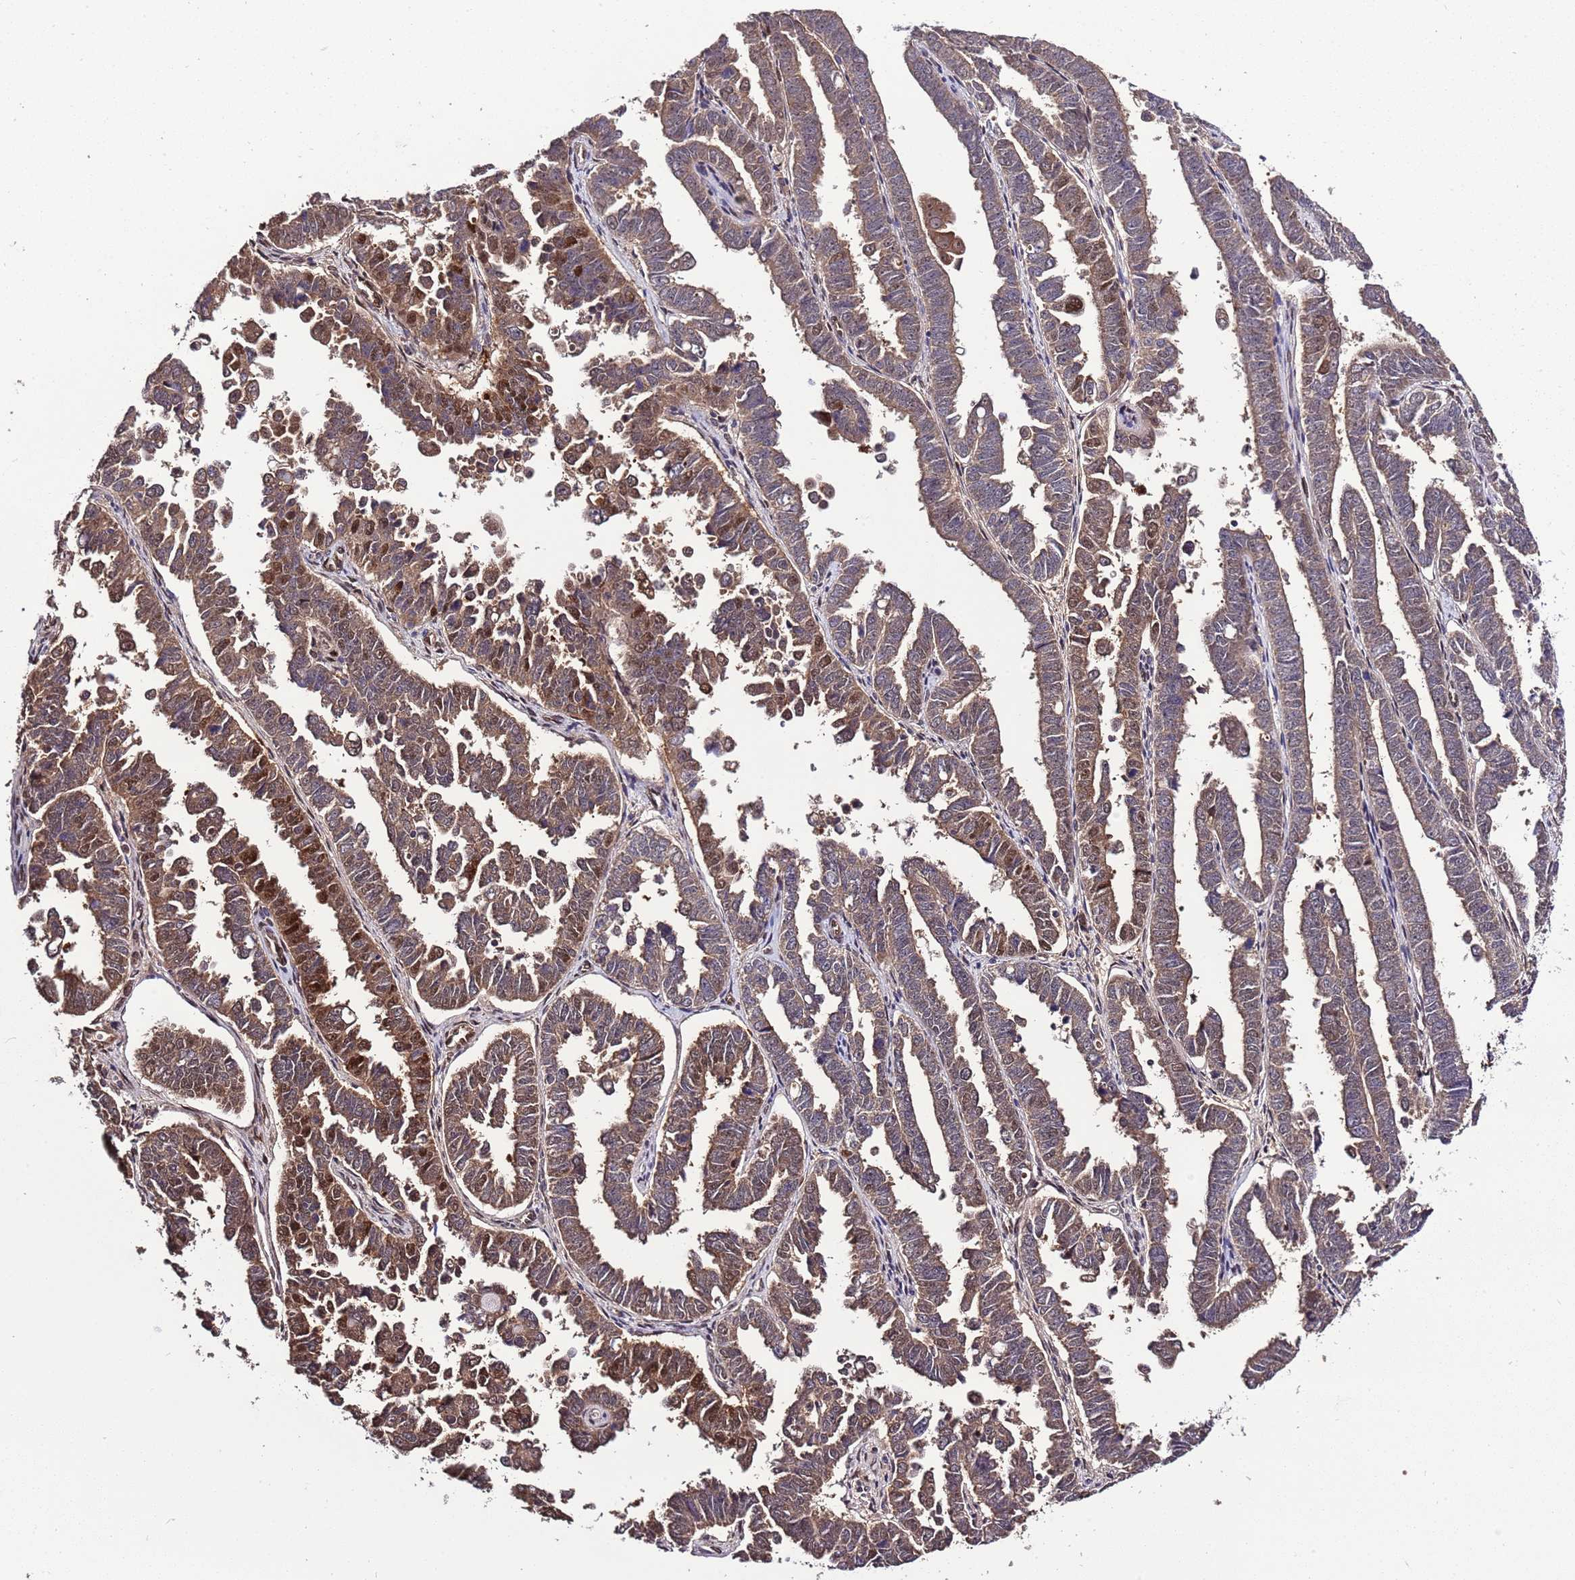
{"staining": {"intensity": "moderate", "quantity": "25%-75%", "location": "cytoplasmic/membranous,nuclear"}, "tissue": "endometrial cancer", "cell_type": "Tumor cells", "image_type": "cancer", "snomed": [{"axis": "morphology", "description": "Adenocarcinoma, NOS"}, {"axis": "topography", "description": "Endometrium"}], "caption": "Tumor cells display medium levels of moderate cytoplasmic/membranous and nuclear expression in about 25%-75% of cells in endometrial cancer.", "gene": "ZNF665", "patient": {"sex": "female", "age": 75}}